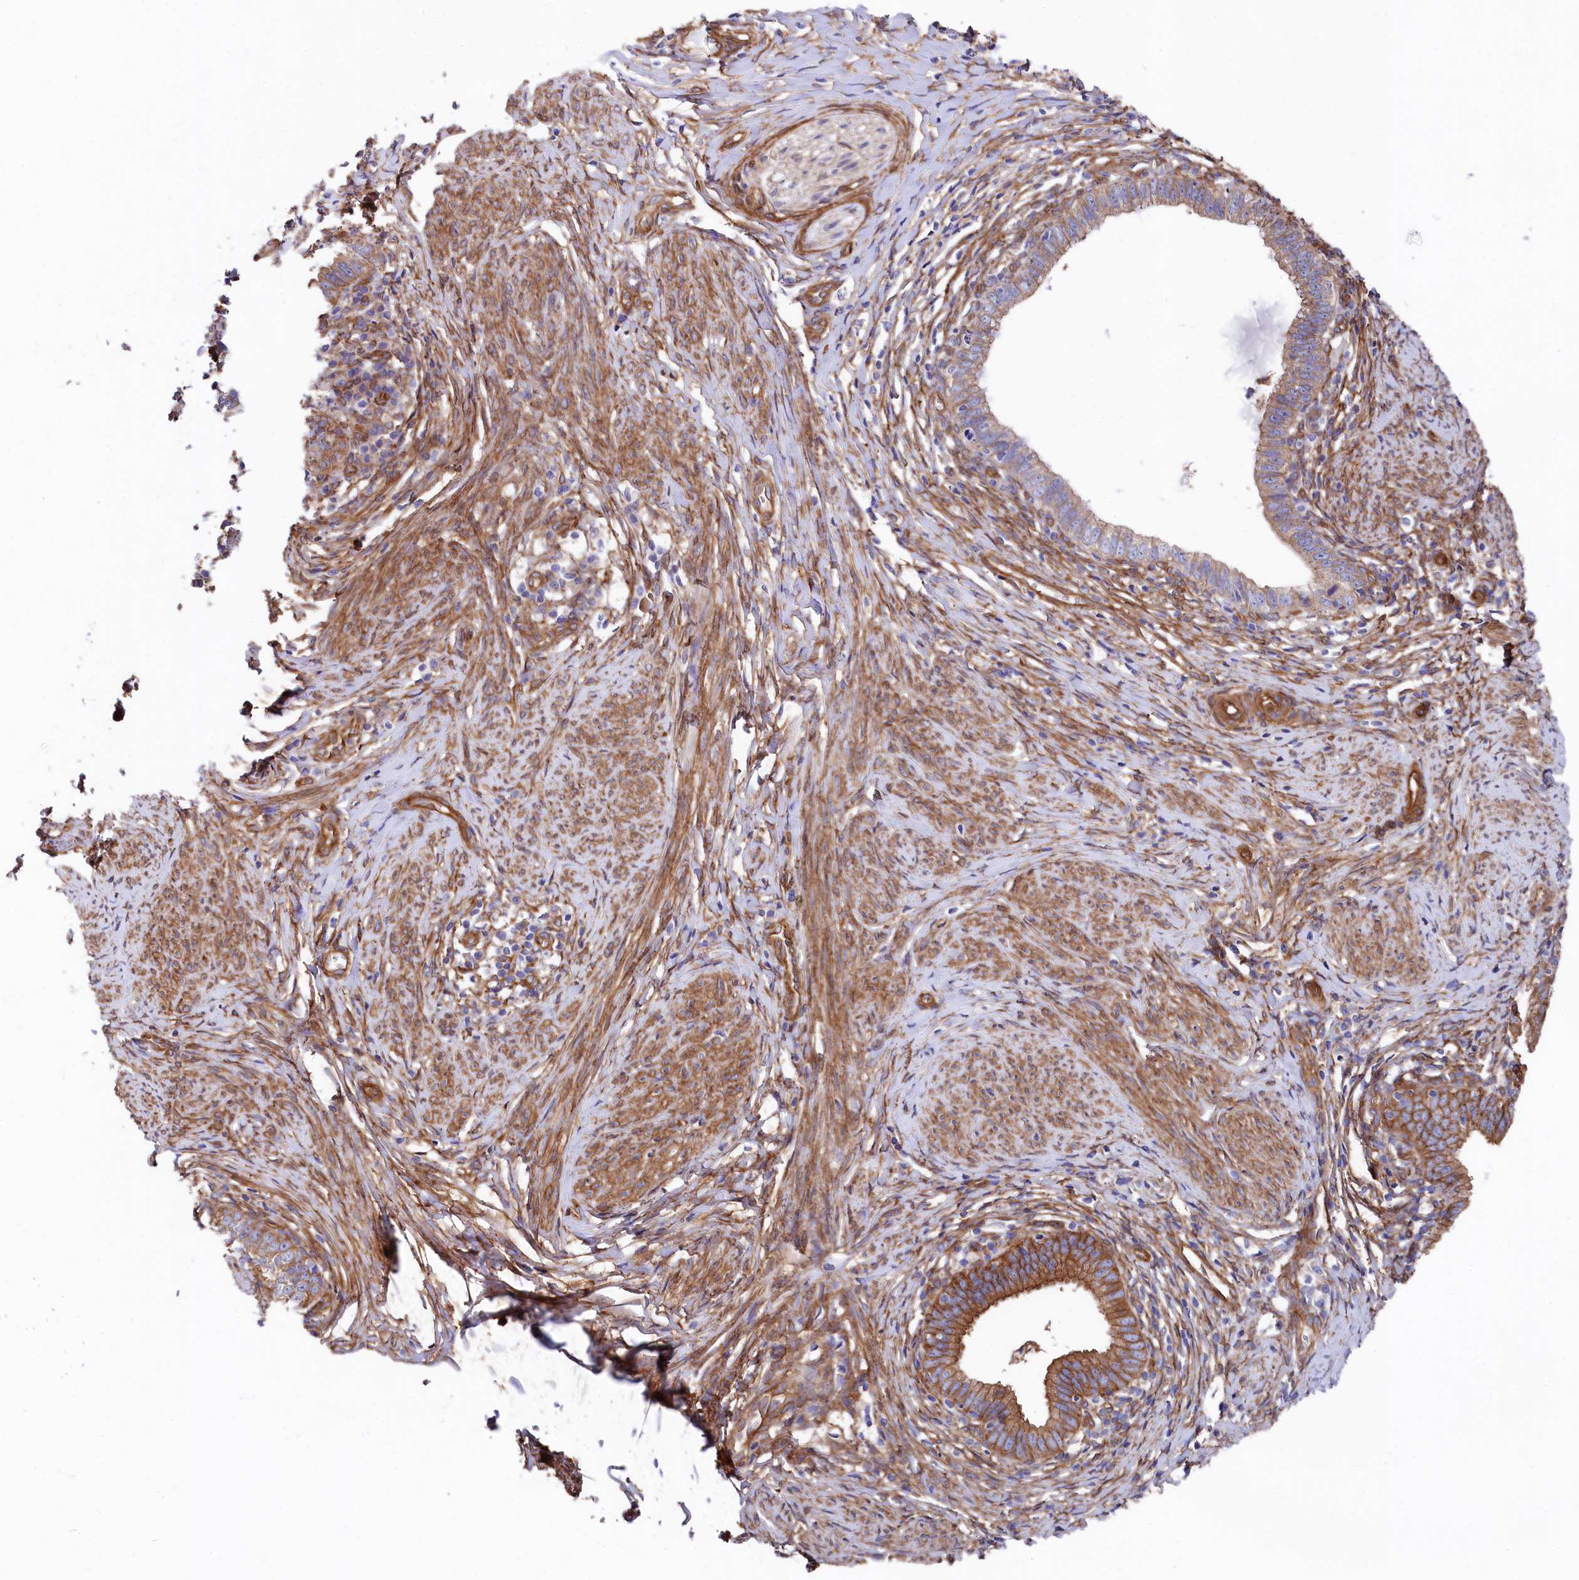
{"staining": {"intensity": "moderate", "quantity": "25%-75%", "location": "cytoplasmic/membranous"}, "tissue": "cervical cancer", "cell_type": "Tumor cells", "image_type": "cancer", "snomed": [{"axis": "morphology", "description": "Adenocarcinoma, NOS"}, {"axis": "topography", "description": "Cervix"}], "caption": "A high-resolution photomicrograph shows immunohistochemistry staining of cervical adenocarcinoma, which reveals moderate cytoplasmic/membranous expression in approximately 25%-75% of tumor cells.", "gene": "TNKS1BP1", "patient": {"sex": "female", "age": 36}}